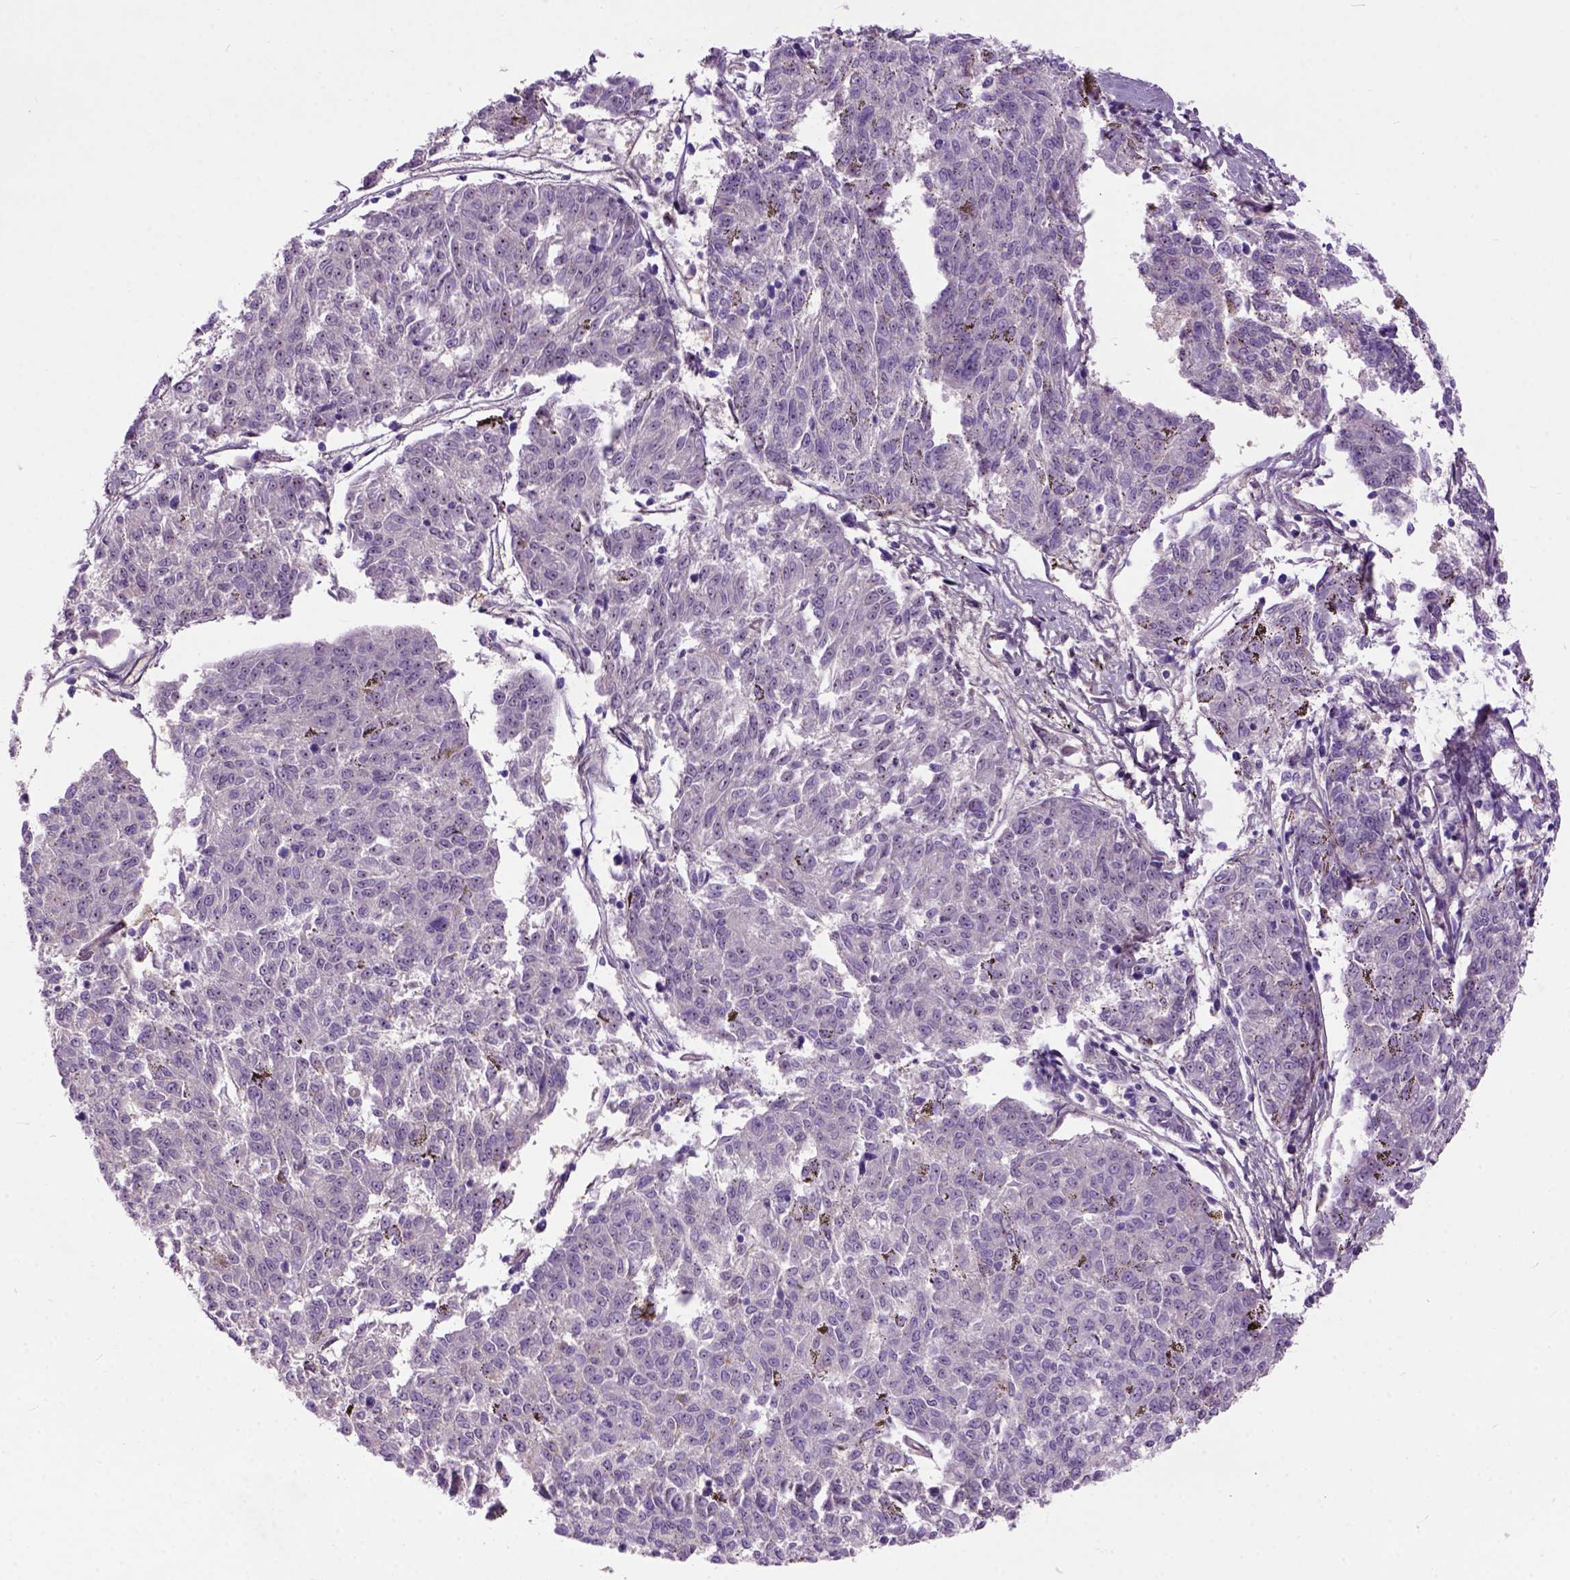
{"staining": {"intensity": "negative", "quantity": "none", "location": "none"}, "tissue": "melanoma", "cell_type": "Tumor cells", "image_type": "cancer", "snomed": [{"axis": "morphology", "description": "Malignant melanoma, NOS"}, {"axis": "topography", "description": "Skin"}], "caption": "DAB immunohistochemical staining of melanoma shows no significant expression in tumor cells.", "gene": "MAPT", "patient": {"sex": "female", "age": 72}}